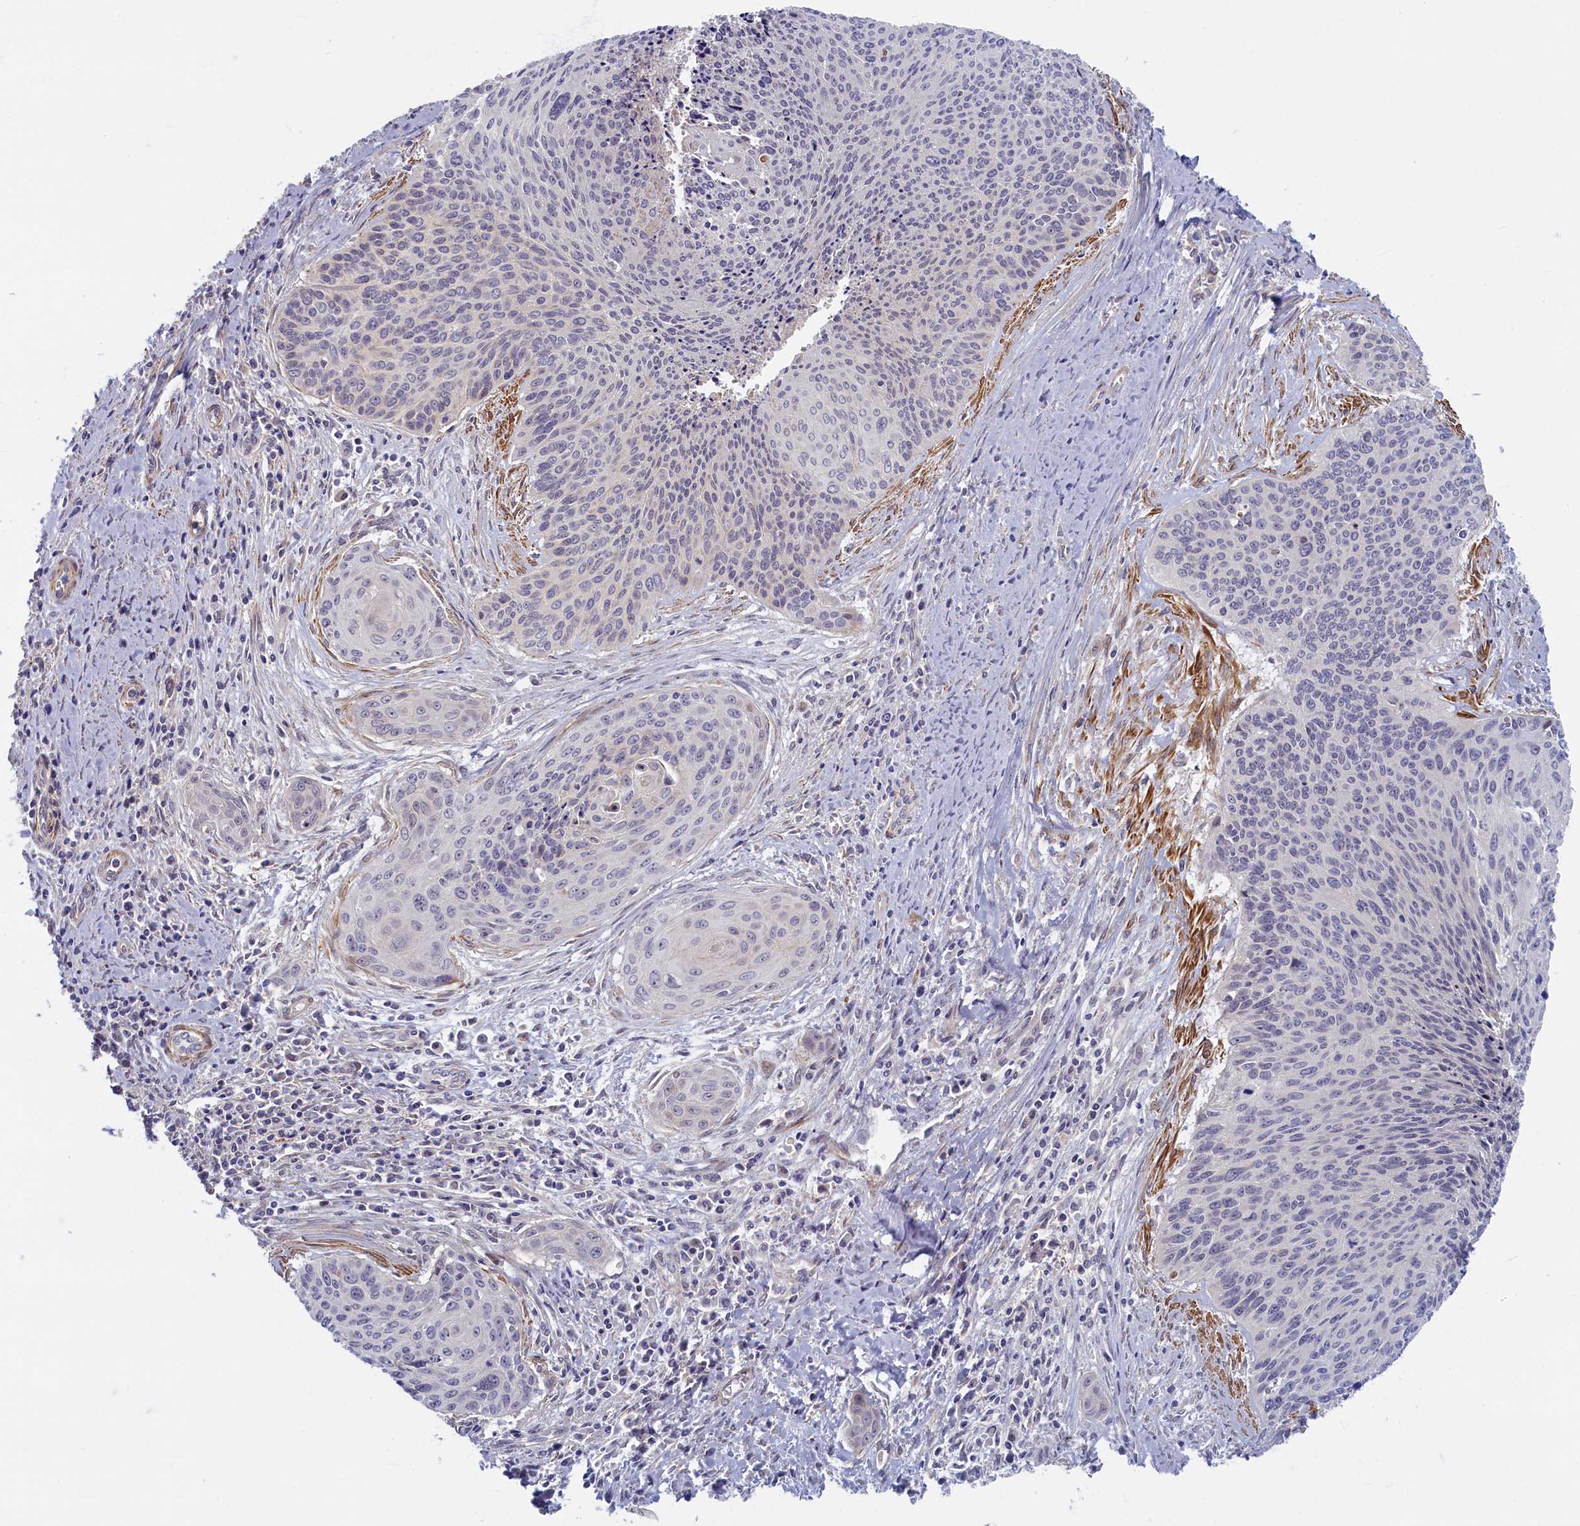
{"staining": {"intensity": "negative", "quantity": "none", "location": "none"}, "tissue": "cervical cancer", "cell_type": "Tumor cells", "image_type": "cancer", "snomed": [{"axis": "morphology", "description": "Squamous cell carcinoma, NOS"}, {"axis": "topography", "description": "Cervix"}], "caption": "There is no significant positivity in tumor cells of cervical cancer.", "gene": "TRPM4", "patient": {"sex": "female", "age": 55}}